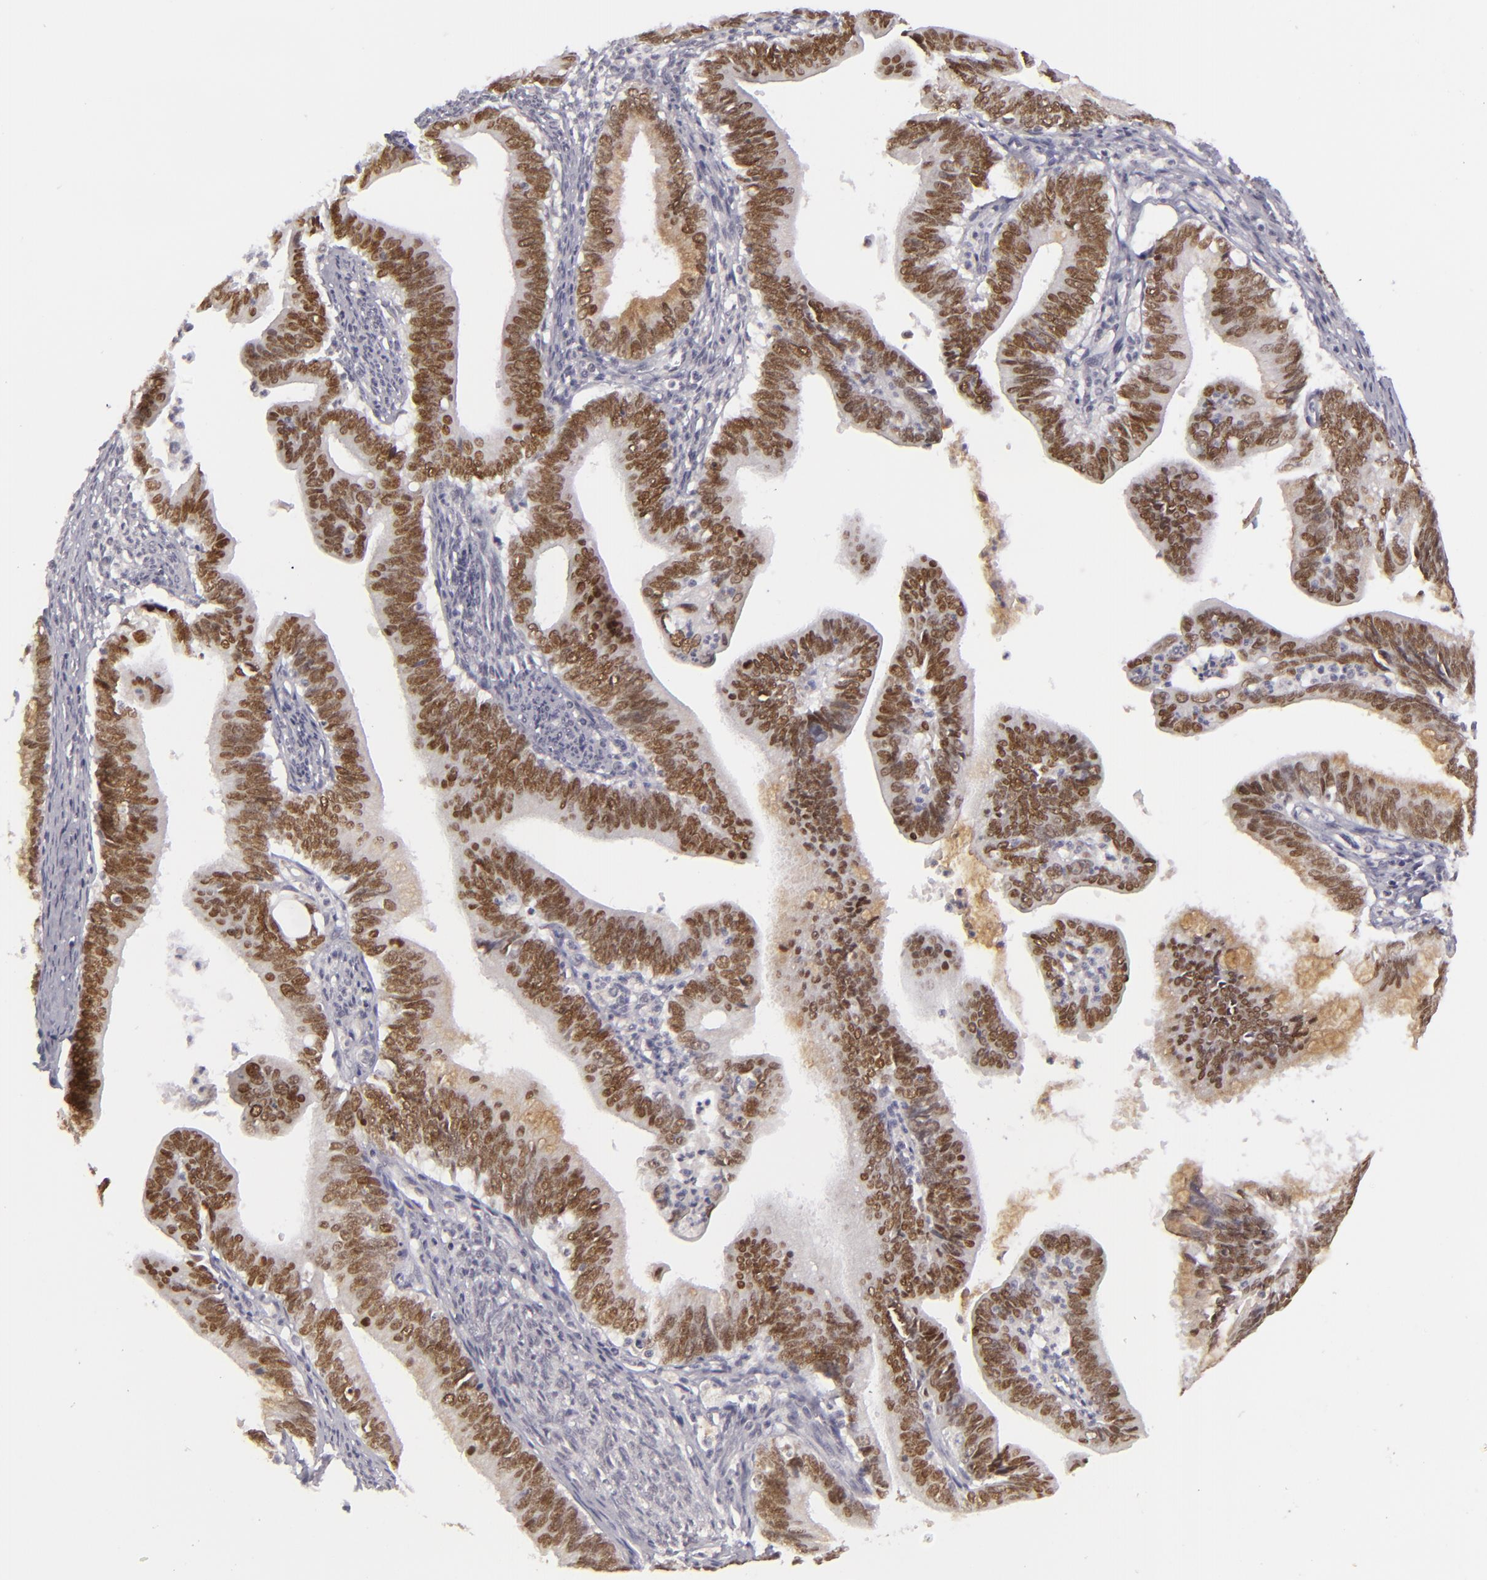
{"staining": {"intensity": "strong", "quantity": ">75%", "location": "nuclear"}, "tissue": "cervical cancer", "cell_type": "Tumor cells", "image_type": "cancer", "snomed": [{"axis": "morphology", "description": "Adenocarcinoma, NOS"}, {"axis": "topography", "description": "Cervix"}], "caption": "A brown stain highlights strong nuclear staining of a protein in cervical cancer tumor cells.", "gene": "SIX1", "patient": {"sex": "female", "age": 47}}